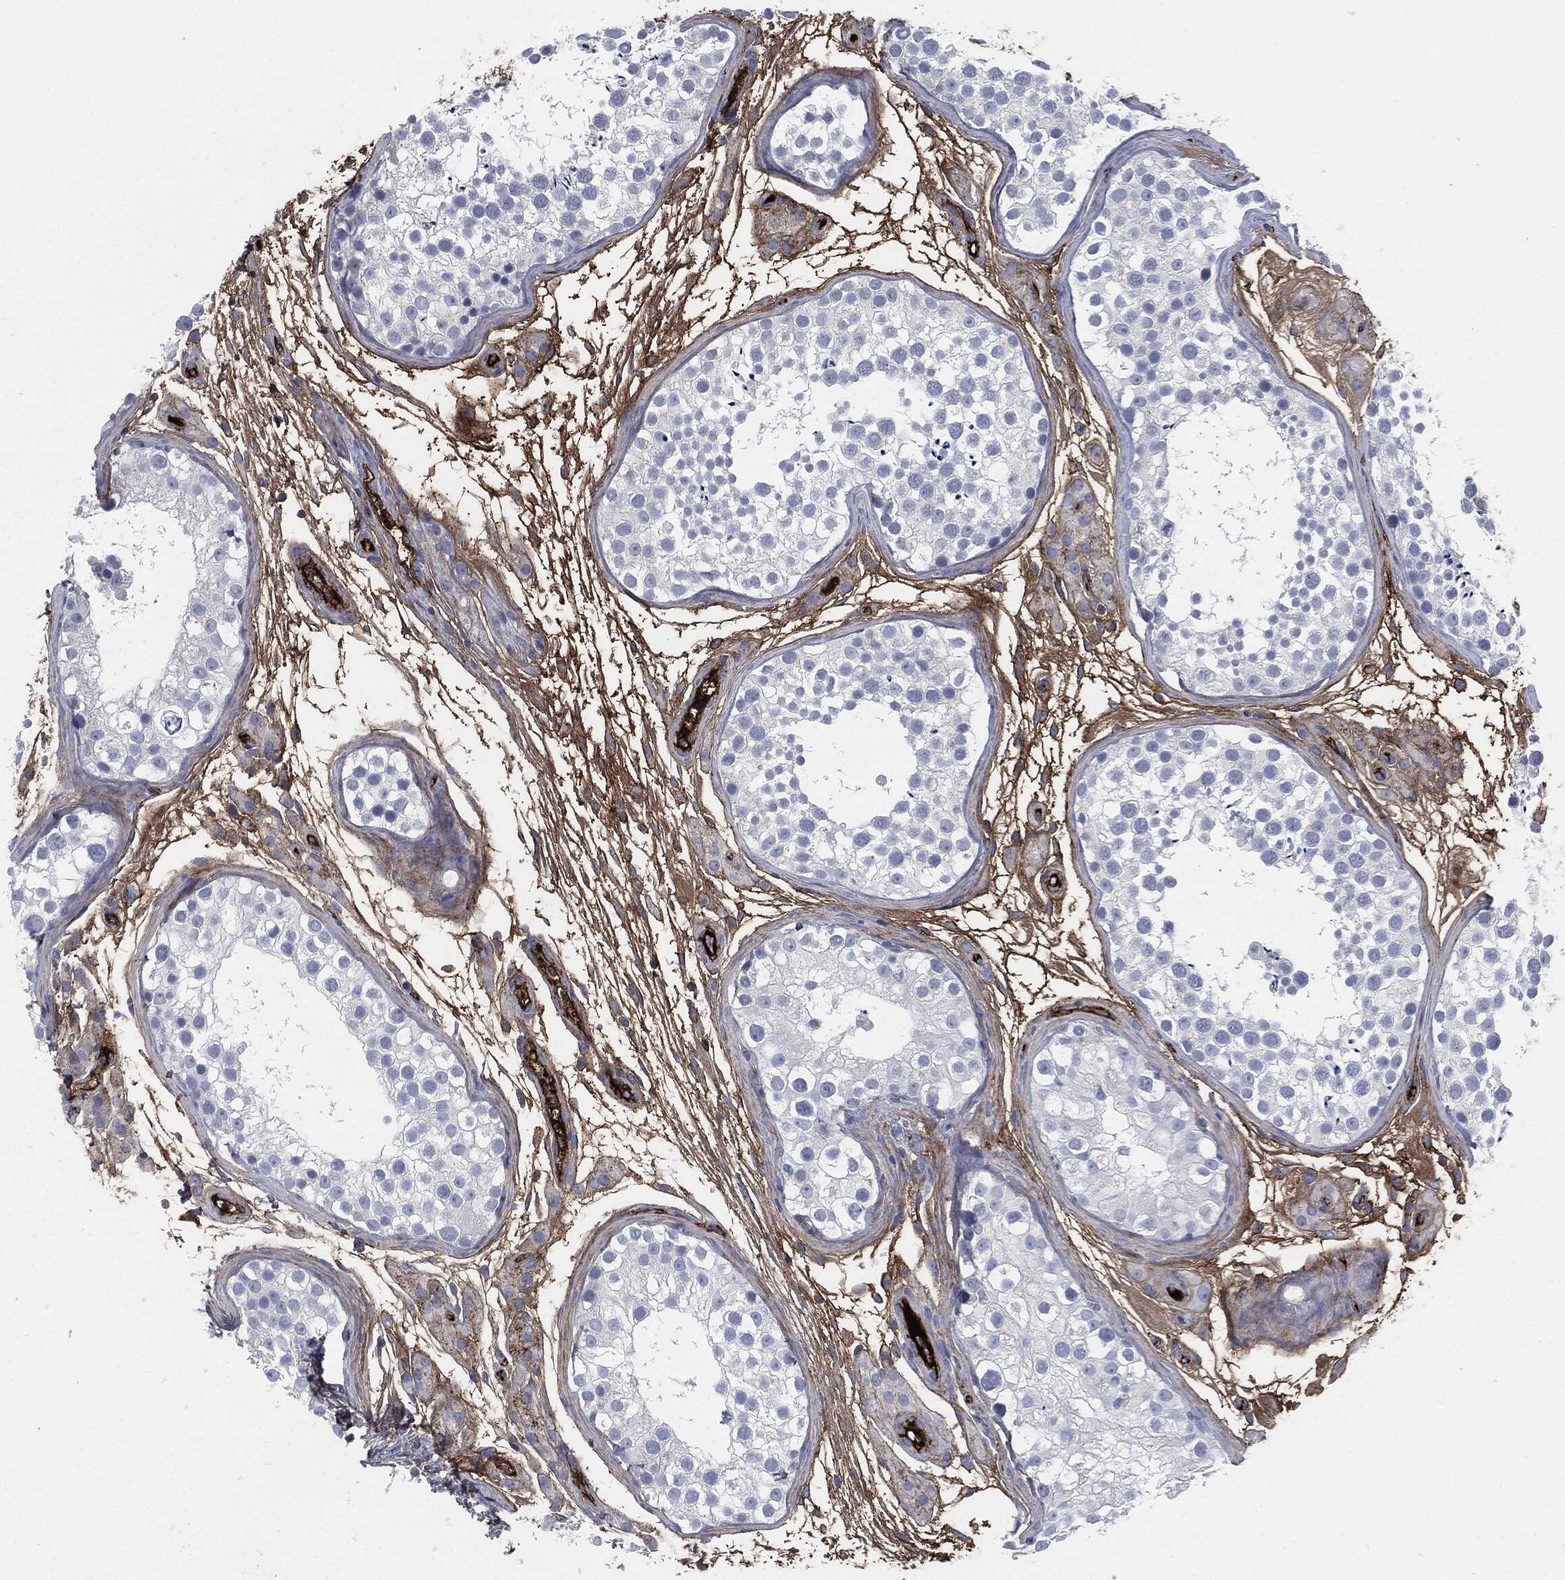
{"staining": {"intensity": "negative", "quantity": "none", "location": "none"}, "tissue": "testis", "cell_type": "Cells in seminiferous ducts", "image_type": "normal", "snomed": [{"axis": "morphology", "description": "Normal tissue, NOS"}, {"axis": "topography", "description": "Testis"}], "caption": "Protein analysis of benign testis demonstrates no significant positivity in cells in seminiferous ducts. (IHC, brightfield microscopy, high magnification).", "gene": "APOB", "patient": {"sex": "male", "age": 31}}